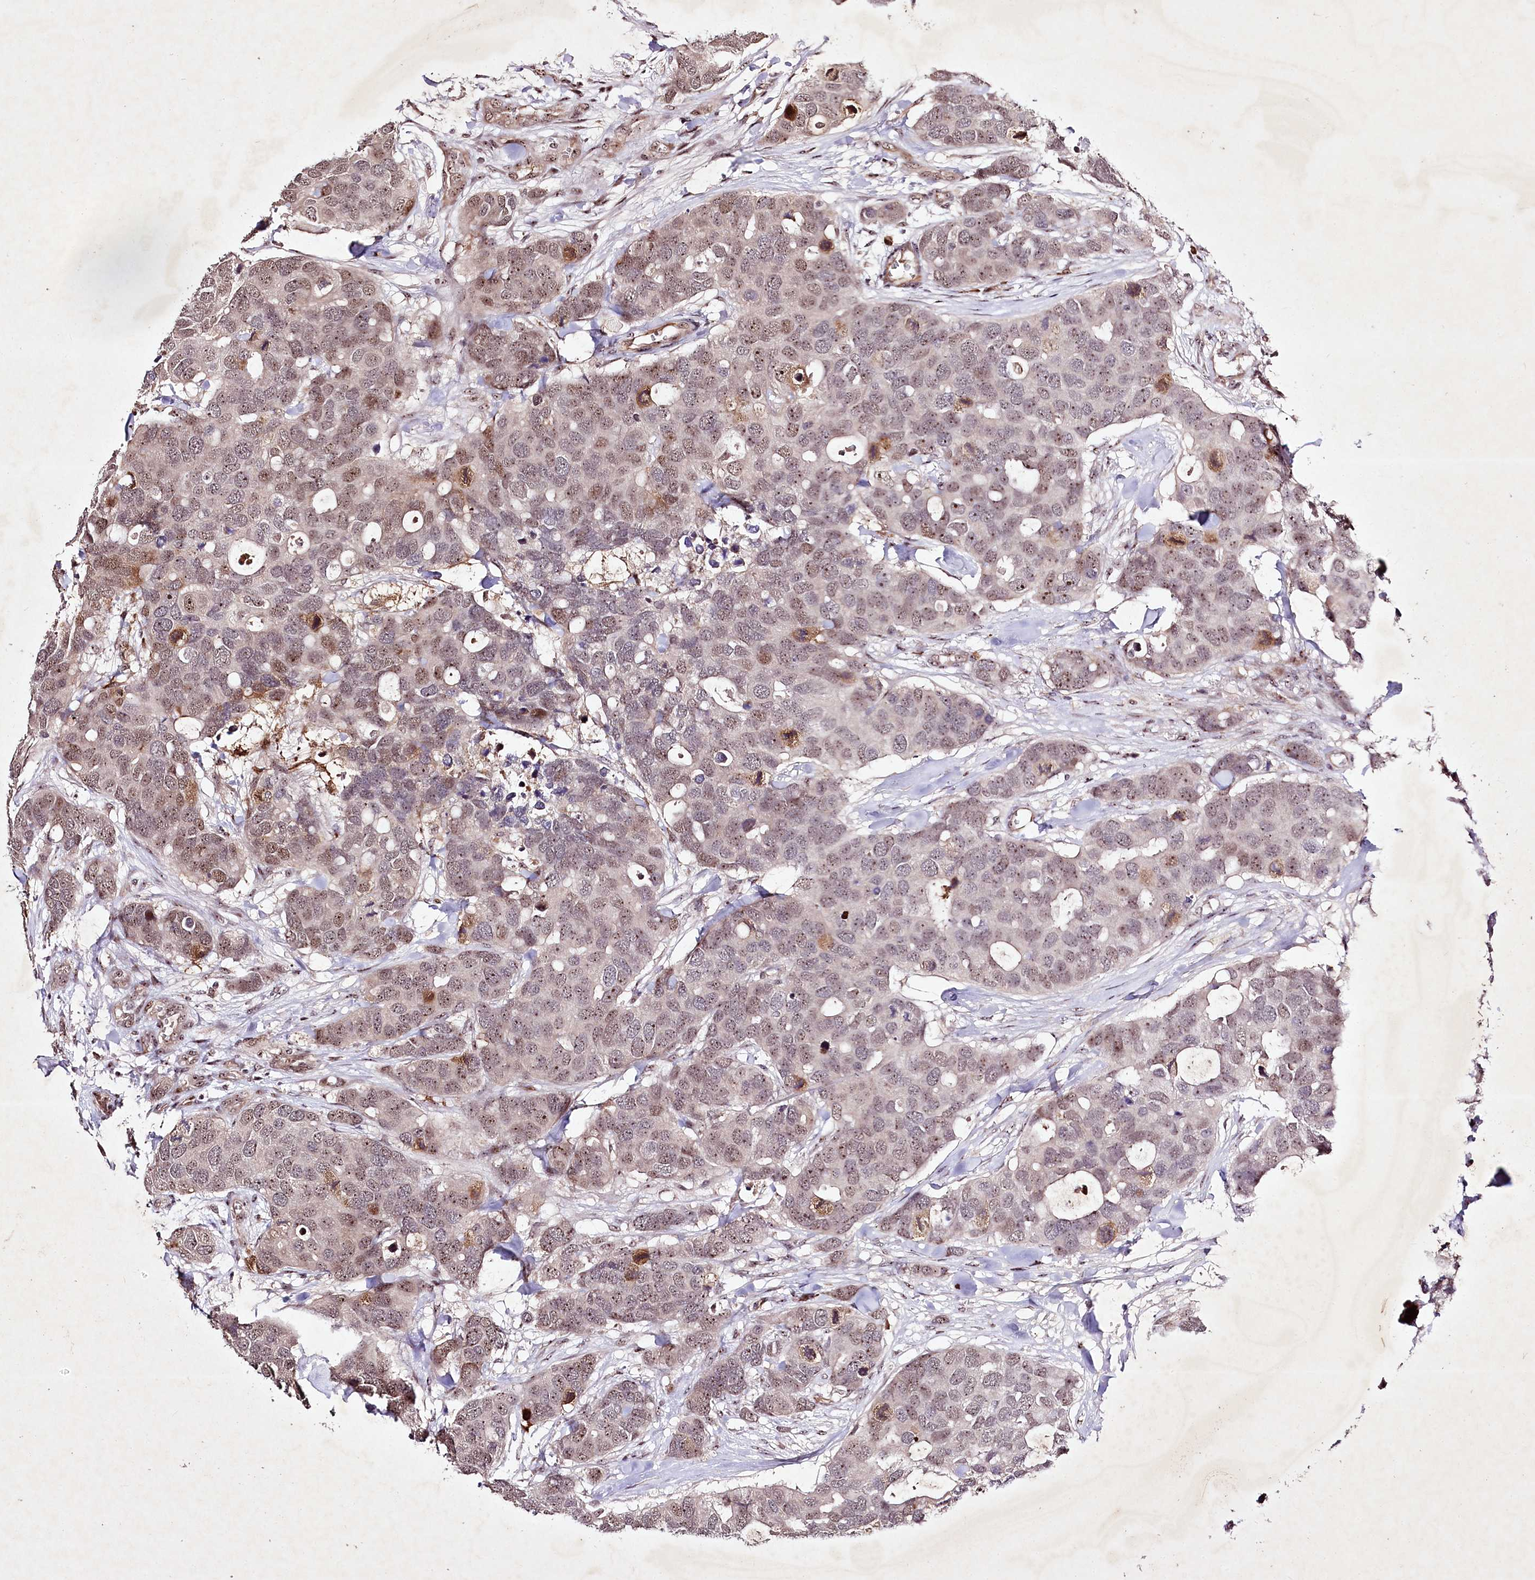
{"staining": {"intensity": "strong", "quantity": "<25%", "location": "cytoplasmic/membranous,nuclear"}, "tissue": "breast cancer", "cell_type": "Tumor cells", "image_type": "cancer", "snomed": [{"axis": "morphology", "description": "Duct carcinoma"}, {"axis": "topography", "description": "Breast"}], "caption": "Immunohistochemical staining of human breast invasive ductal carcinoma shows strong cytoplasmic/membranous and nuclear protein staining in about <25% of tumor cells. (DAB IHC, brown staining for protein, blue staining for nuclei).", "gene": "DMP1", "patient": {"sex": "female", "age": 83}}